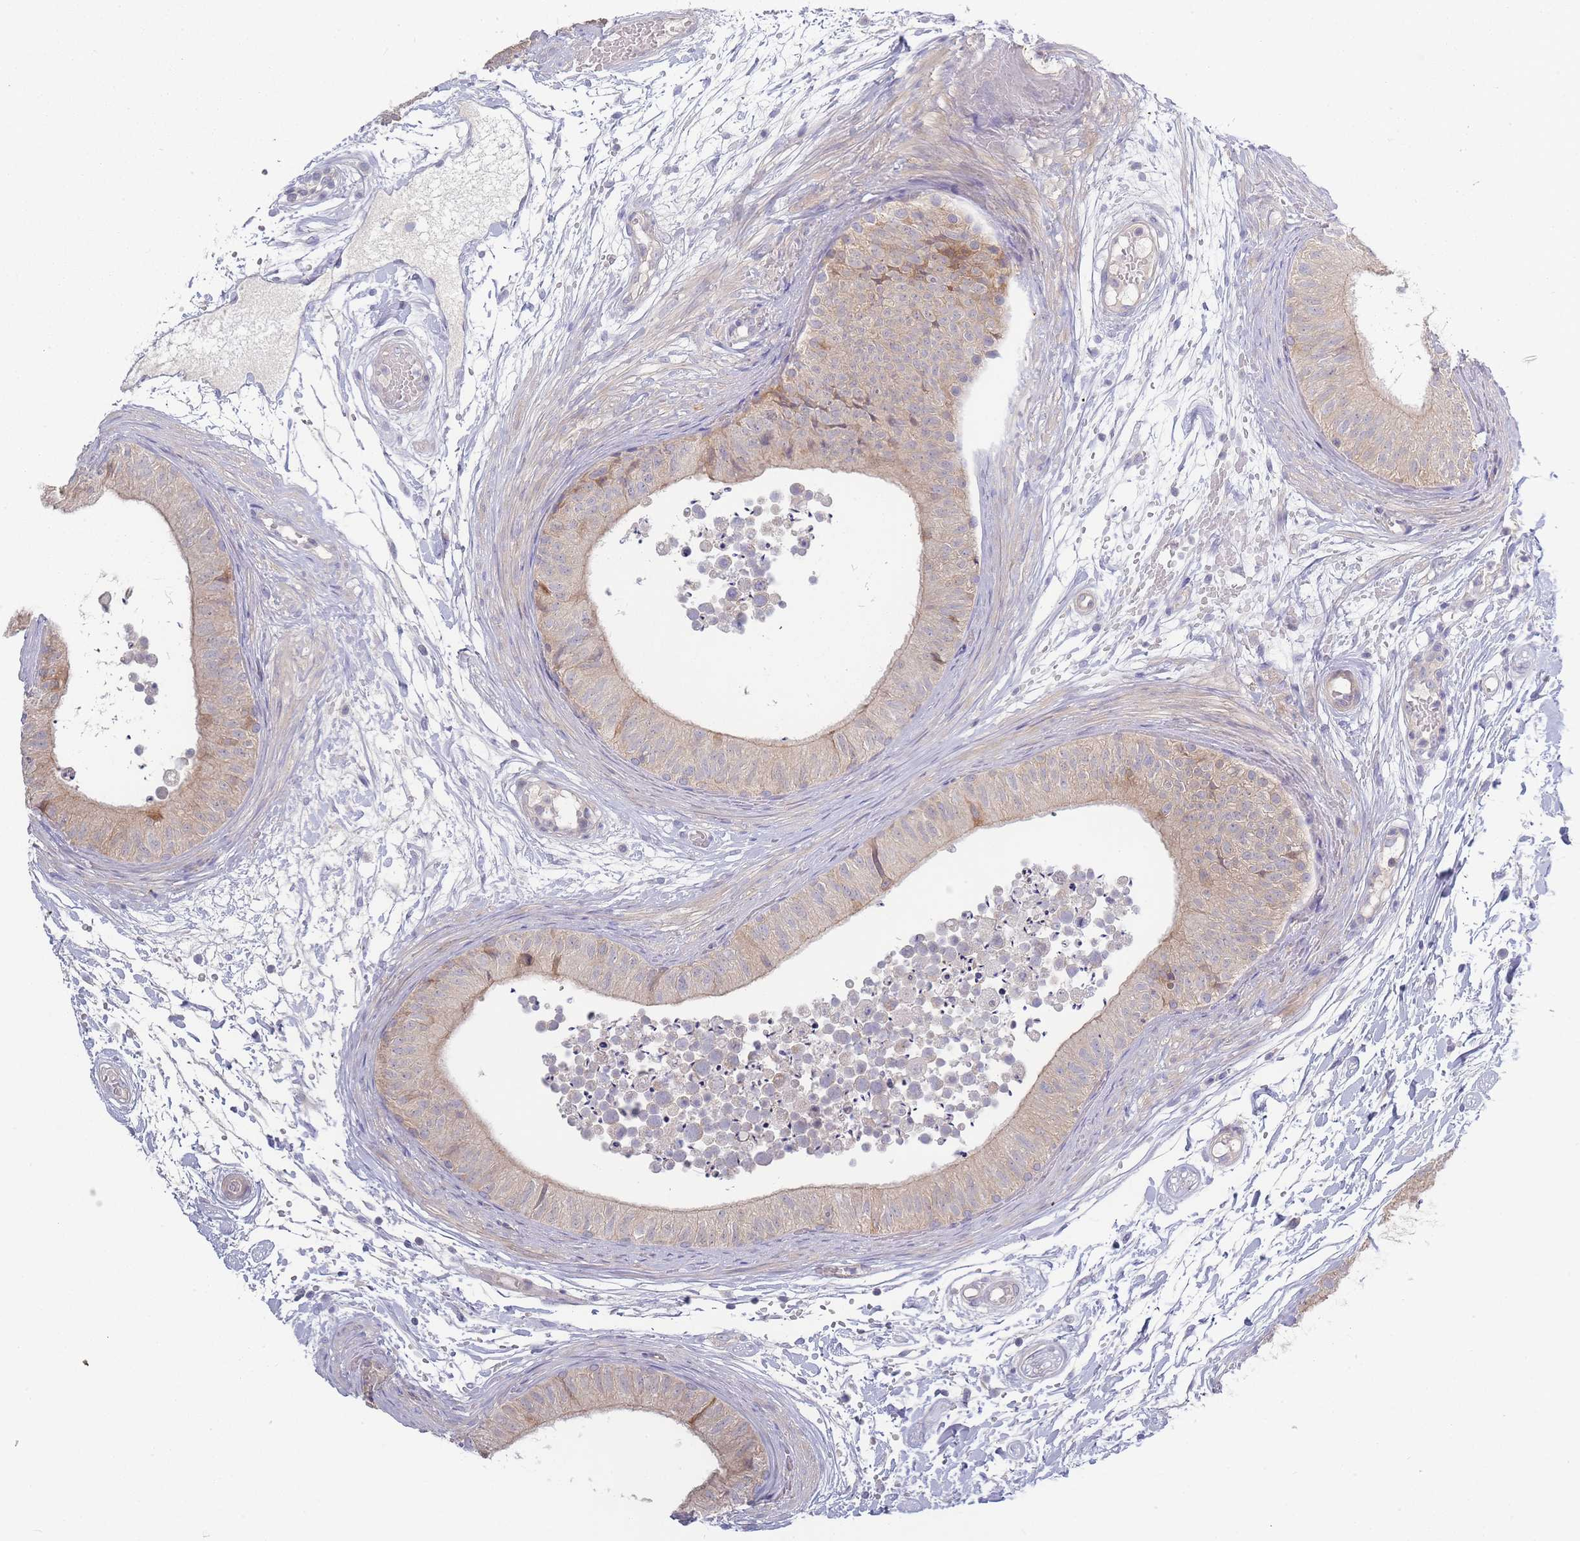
{"staining": {"intensity": "moderate", "quantity": "<25%", "location": "cytoplasmic/membranous"}, "tissue": "epididymis", "cell_type": "Glandular cells", "image_type": "normal", "snomed": [{"axis": "morphology", "description": "Normal tissue, NOS"}, {"axis": "topography", "description": "Epididymis"}], "caption": "High-power microscopy captured an immunohistochemistry (IHC) histopathology image of normal epididymis, revealing moderate cytoplasmic/membranous positivity in about <25% of glandular cells. The staining is performed using DAB (3,3'-diaminobenzidine) brown chromogen to label protein expression. The nuclei are counter-stained blue using hematoxylin.", "gene": "SPHKAP", "patient": {"sex": "male", "age": 15}}